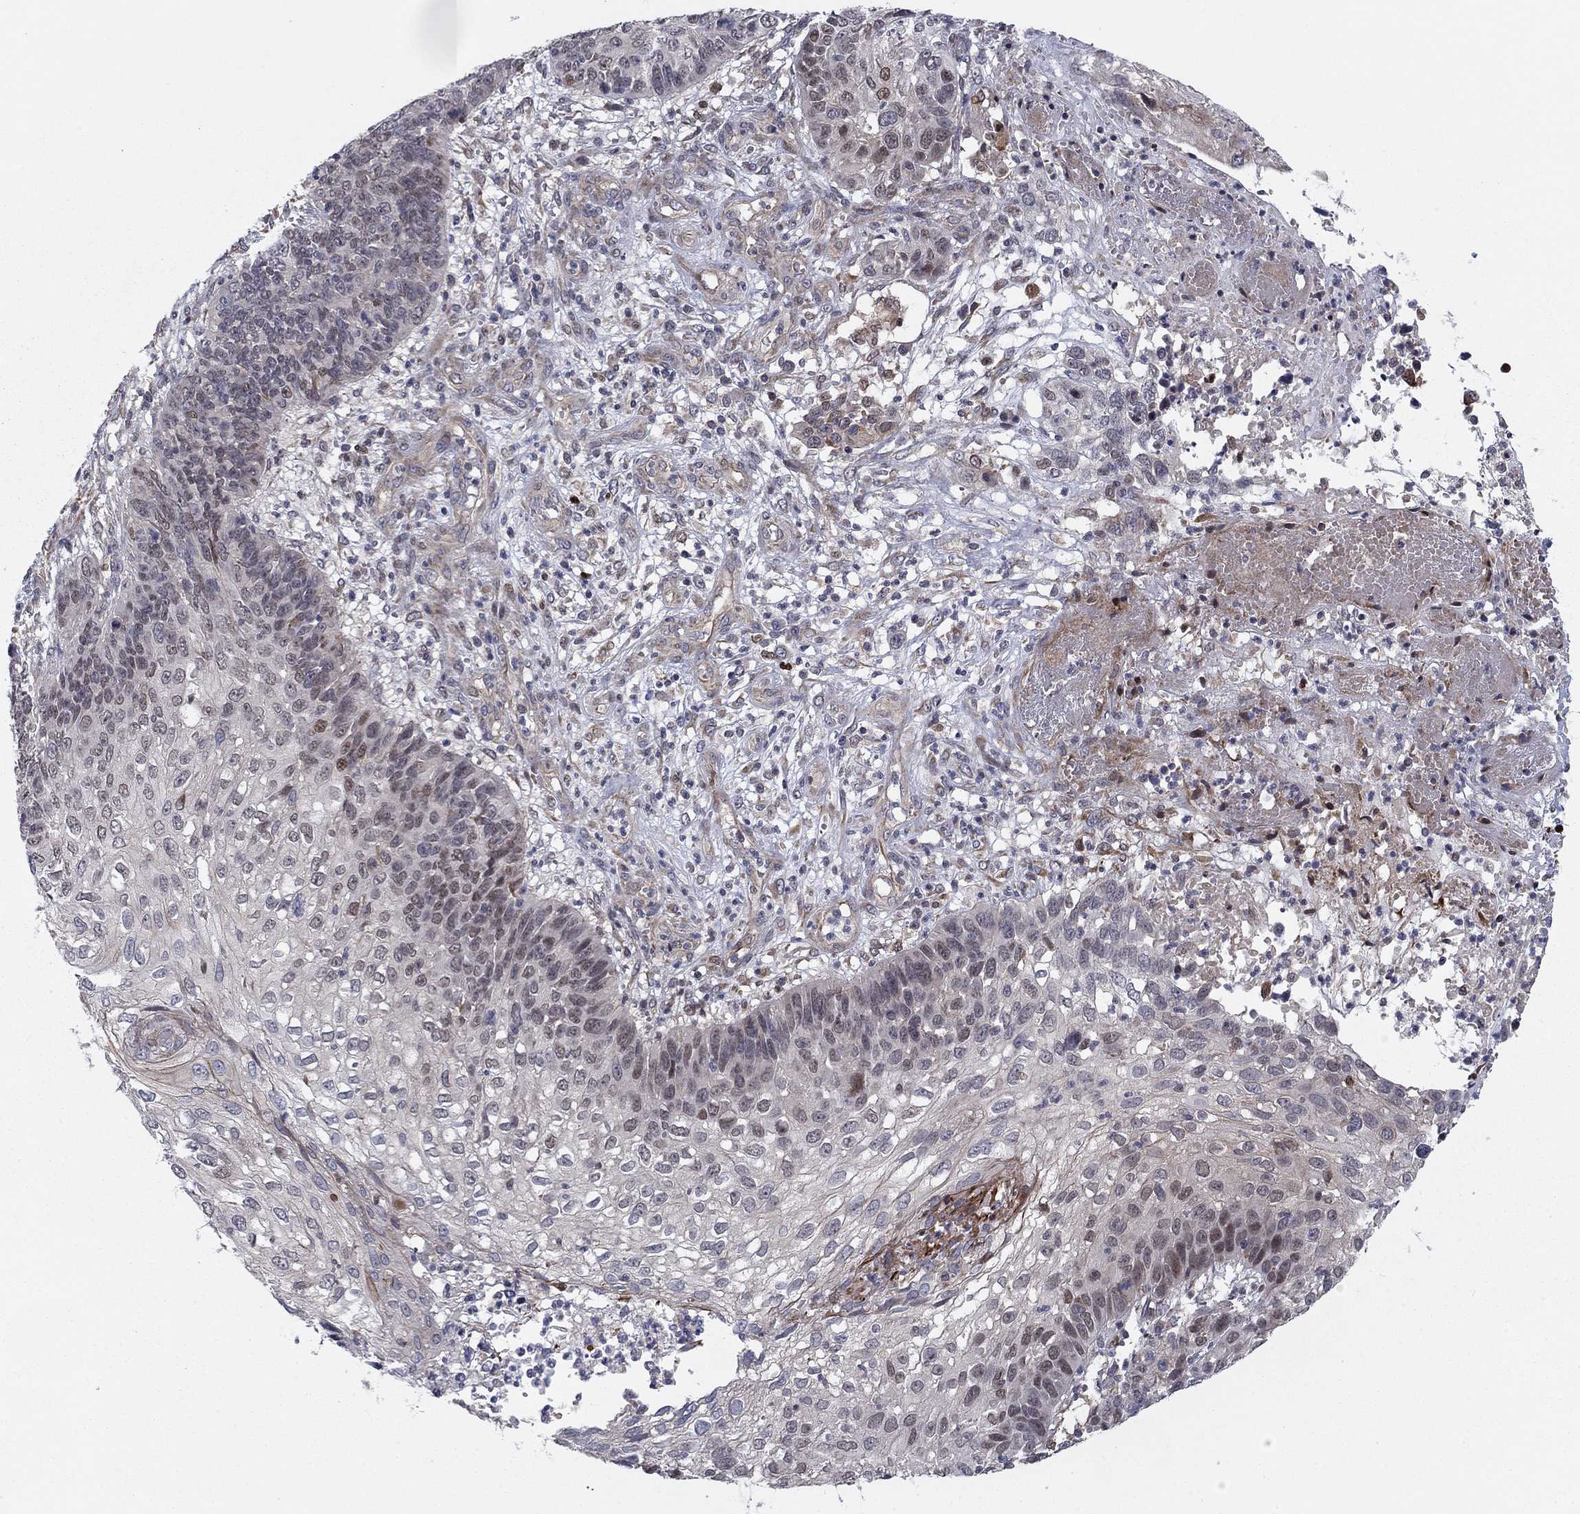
{"staining": {"intensity": "moderate", "quantity": "<25%", "location": "nuclear"}, "tissue": "skin cancer", "cell_type": "Tumor cells", "image_type": "cancer", "snomed": [{"axis": "morphology", "description": "Squamous cell carcinoma, NOS"}, {"axis": "topography", "description": "Skin"}], "caption": "Skin cancer was stained to show a protein in brown. There is low levels of moderate nuclear staining in approximately <25% of tumor cells.", "gene": "BCL11A", "patient": {"sex": "male", "age": 92}}